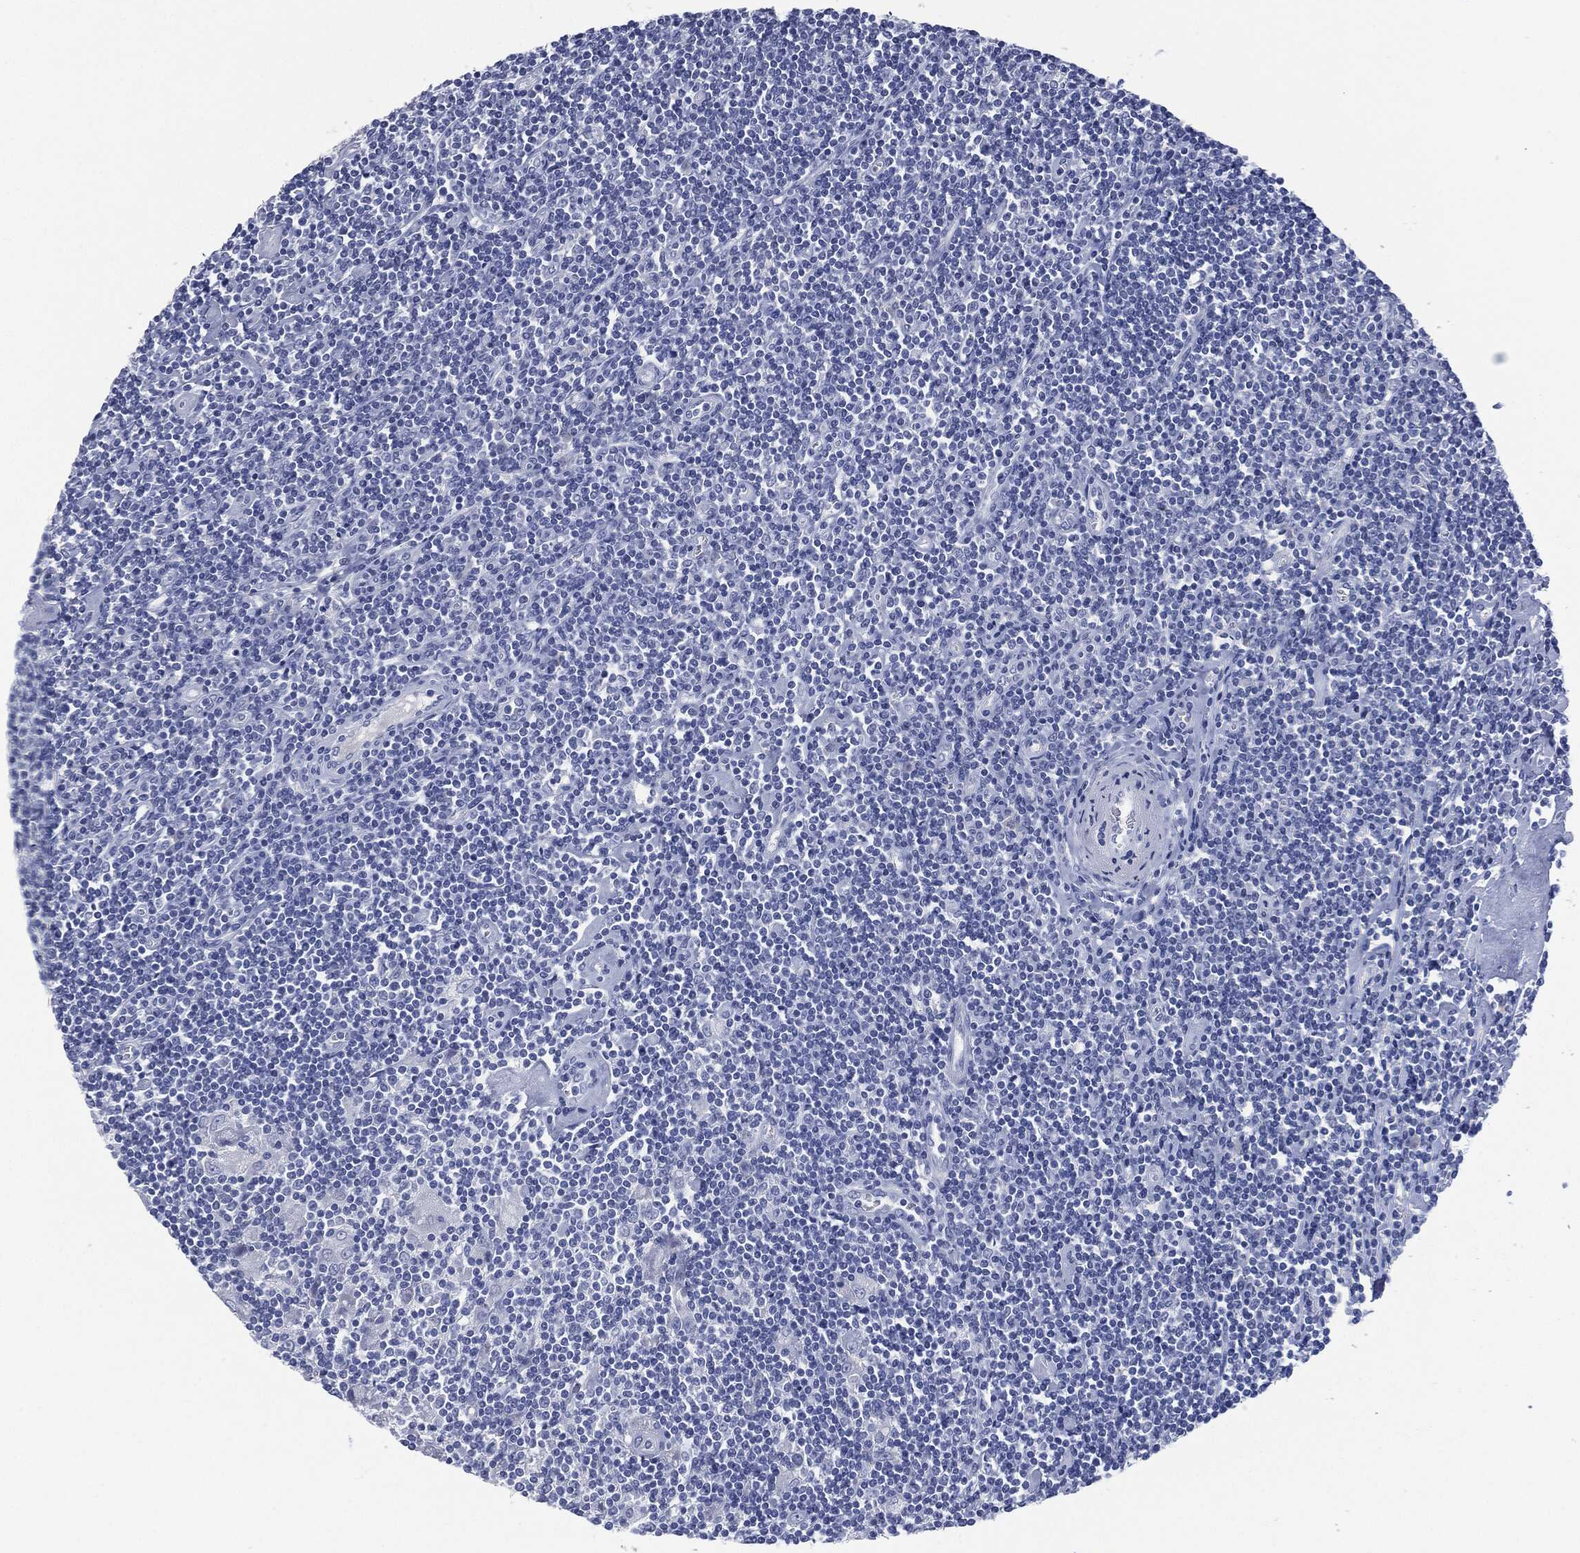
{"staining": {"intensity": "negative", "quantity": "none", "location": "none"}, "tissue": "lymphoma", "cell_type": "Tumor cells", "image_type": "cancer", "snomed": [{"axis": "morphology", "description": "Hodgkin's disease, NOS"}, {"axis": "topography", "description": "Lymph node"}], "caption": "High magnification brightfield microscopy of Hodgkin's disease stained with DAB (3,3'-diaminobenzidine) (brown) and counterstained with hematoxylin (blue): tumor cells show no significant expression. Brightfield microscopy of immunohistochemistry stained with DAB (brown) and hematoxylin (blue), captured at high magnification.", "gene": "MUC16", "patient": {"sex": "male", "age": 40}}